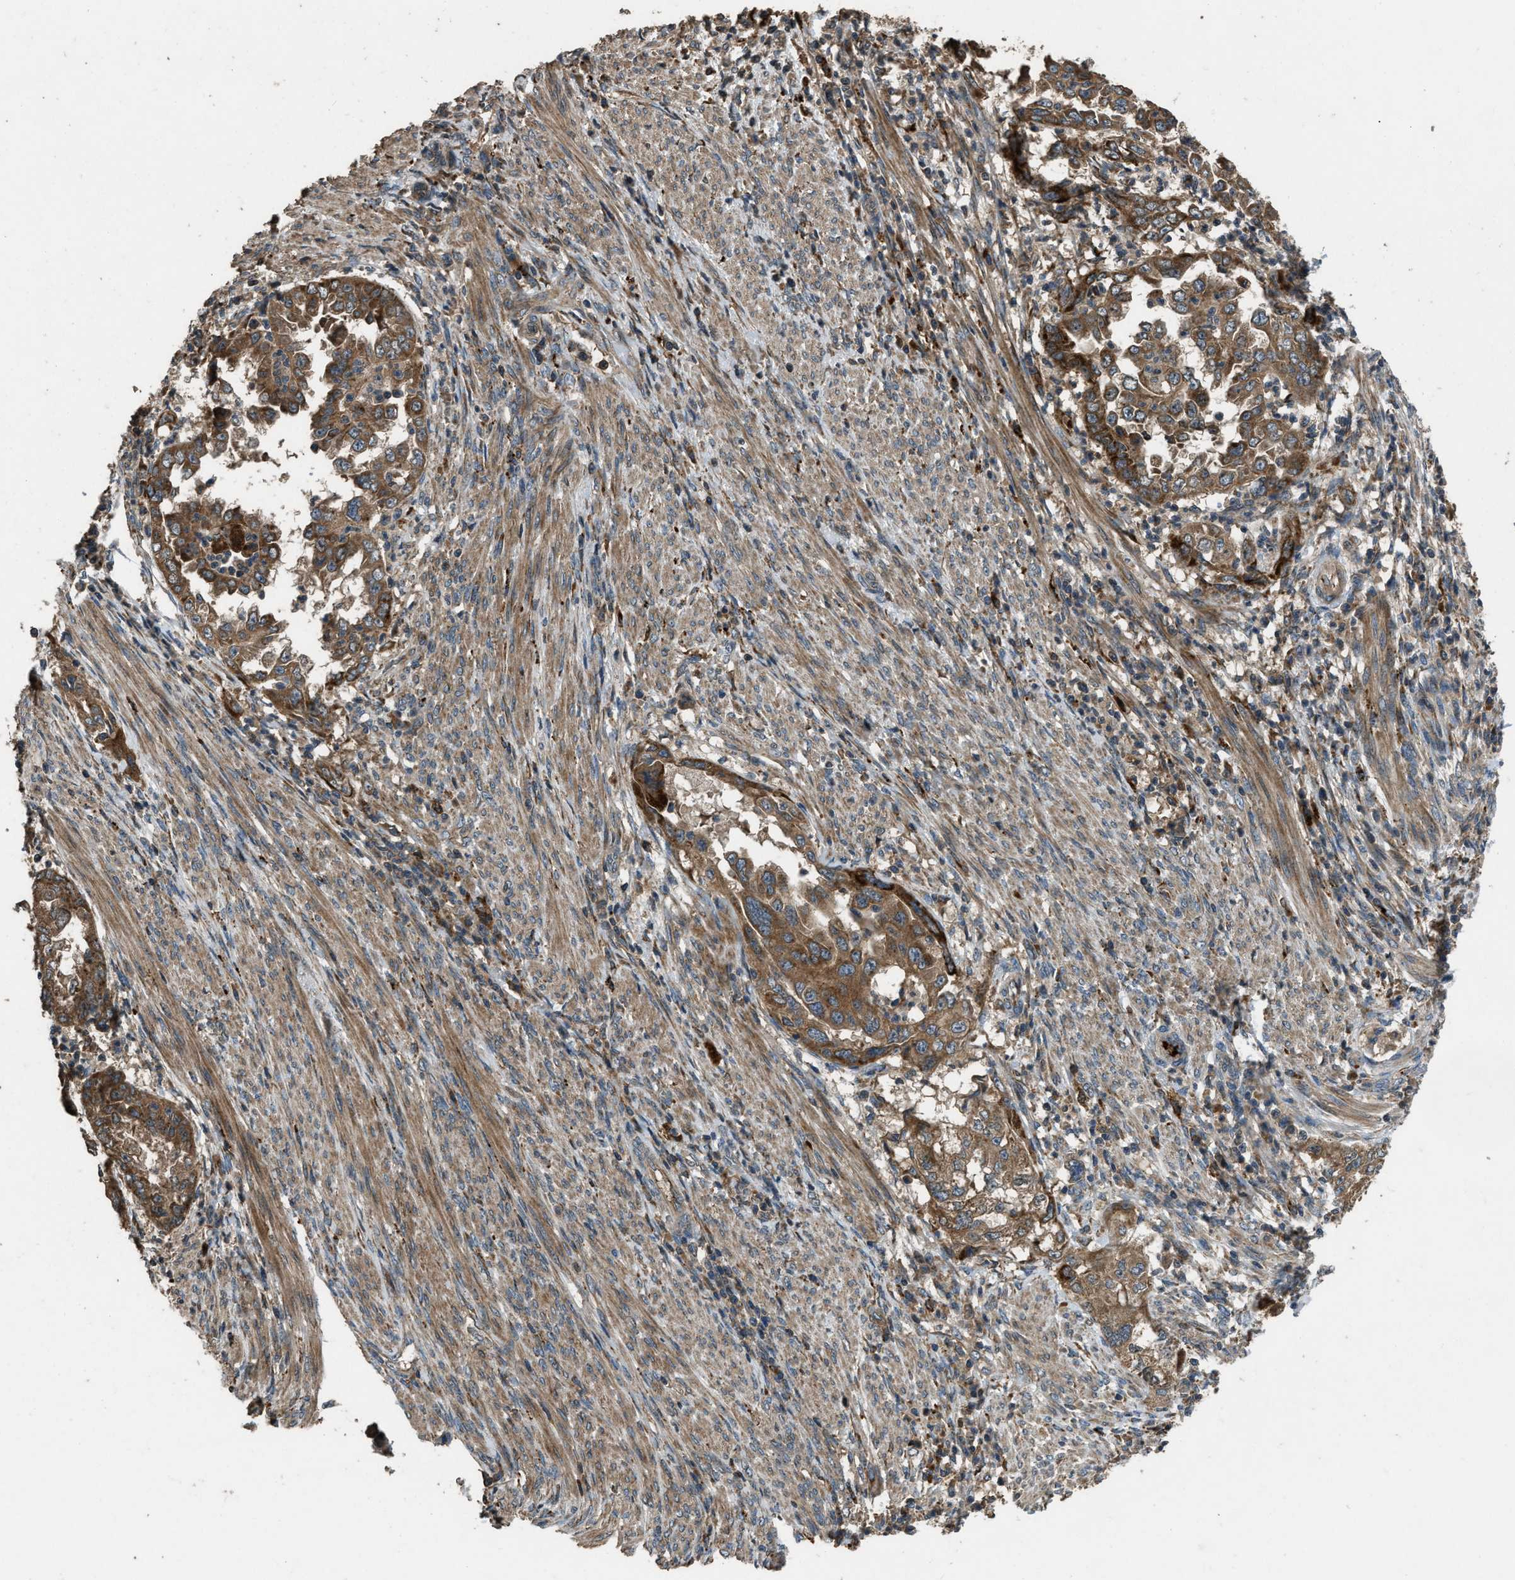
{"staining": {"intensity": "strong", "quantity": ">75%", "location": "cytoplasmic/membranous"}, "tissue": "endometrial cancer", "cell_type": "Tumor cells", "image_type": "cancer", "snomed": [{"axis": "morphology", "description": "Adenocarcinoma, NOS"}, {"axis": "topography", "description": "Endometrium"}], "caption": "DAB (3,3'-diaminobenzidine) immunohistochemical staining of endometrial adenocarcinoma exhibits strong cytoplasmic/membranous protein positivity in about >75% of tumor cells.", "gene": "GGH", "patient": {"sex": "female", "age": 85}}